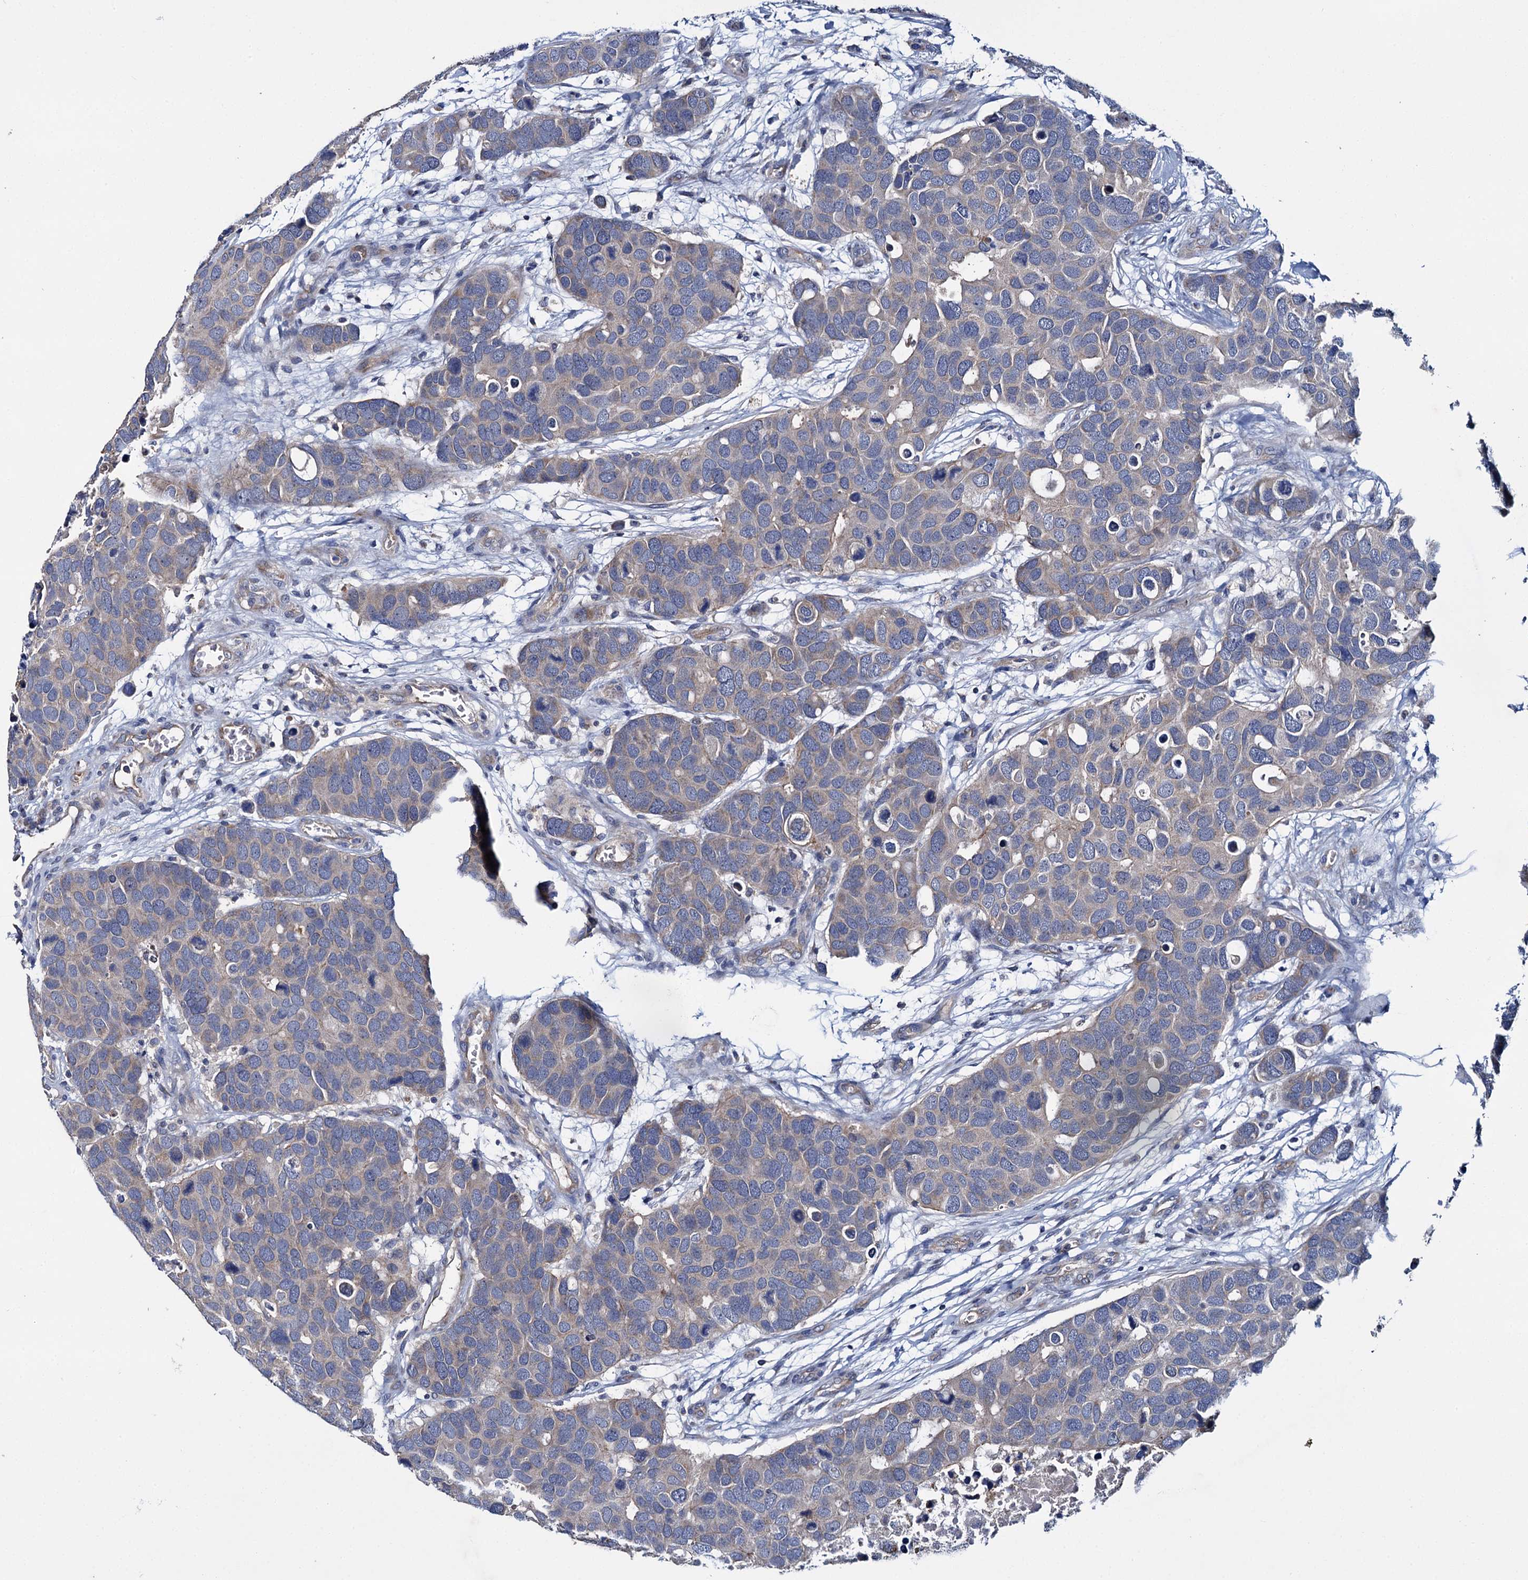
{"staining": {"intensity": "weak", "quantity": "25%-75%", "location": "cytoplasmic/membranous"}, "tissue": "breast cancer", "cell_type": "Tumor cells", "image_type": "cancer", "snomed": [{"axis": "morphology", "description": "Duct carcinoma"}, {"axis": "topography", "description": "Breast"}], "caption": "Human breast cancer stained with a brown dye demonstrates weak cytoplasmic/membranous positive expression in approximately 25%-75% of tumor cells.", "gene": "CEP295", "patient": {"sex": "female", "age": 83}}